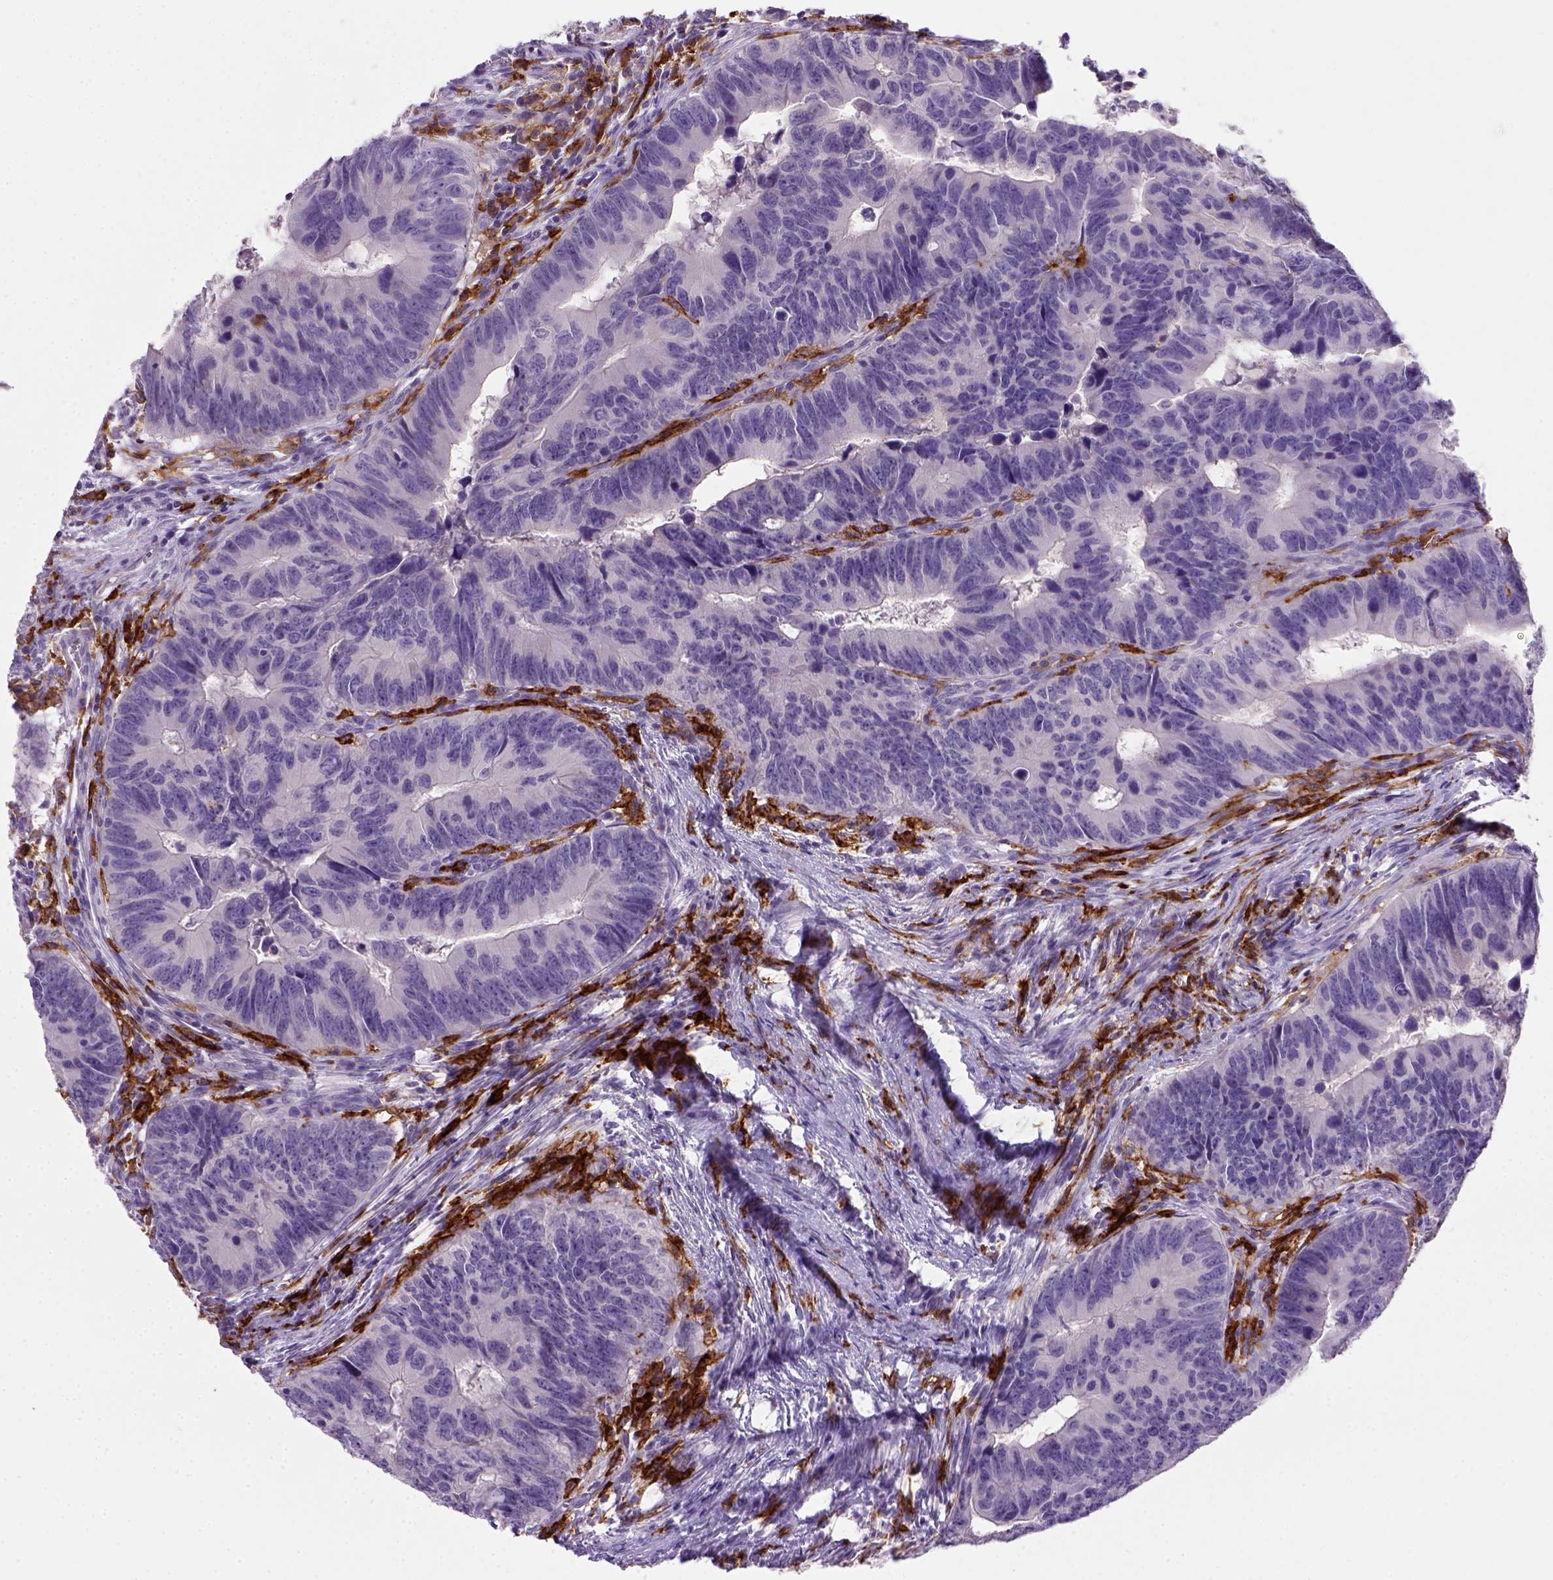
{"staining": {"intensity": "negative", "quantity": "none", "location": "none"}, "tissue": "colorectal cancer", "cell_type": "Tumor cells", "image_type": "cancer", "snomed": [{"axis": "morphology", "description": "Adenocarcinoma, NOS"}, {"axis": "topography", "description": "Colon"}], "caption": "Tumor cells are negative for protein expression in human colorectal cancer (adenocarcinoma). (Brightfield microscopy of DAB immunohistochemistry at high magnification).", "gene": "CD14", "patient": {"sex": "female", "age": 82}}